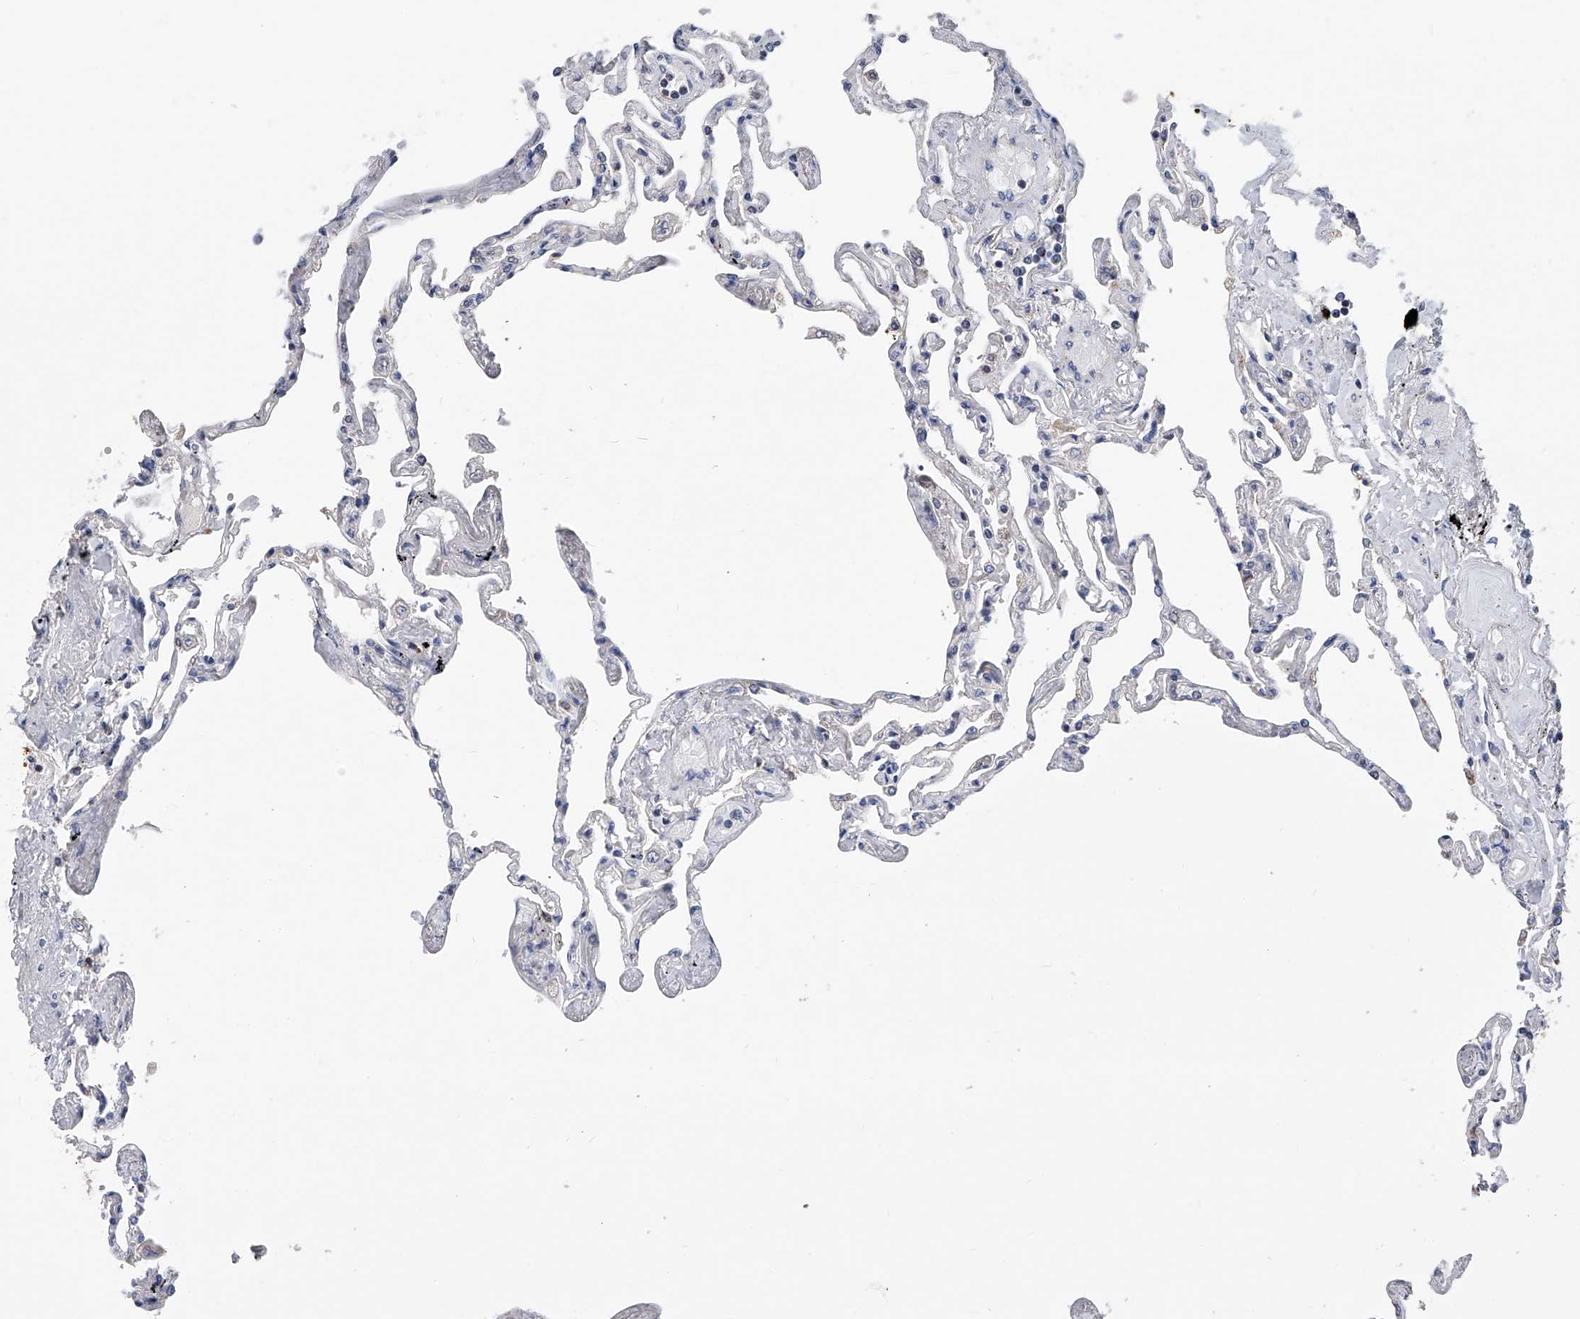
{"staining": {"intensity": "moderate", "quantity": "<25%", "location": "cytoplasmic/membranous"}, "tissue": "lung", "cell_type": "Alveolar cells", "image_type": "normal", "snomed": [{"axis": "morphology", "description": "Normal tissue, NOS"}, {"axis": "topography", "description": "Lung"}], "caption": "The immunohistochemical stain labels moderate cytoplasmic/membranous expression in alveolar cells of benign lung.", "gene": "PDSS2", "patient": {"sex": "female", "age": 67}}